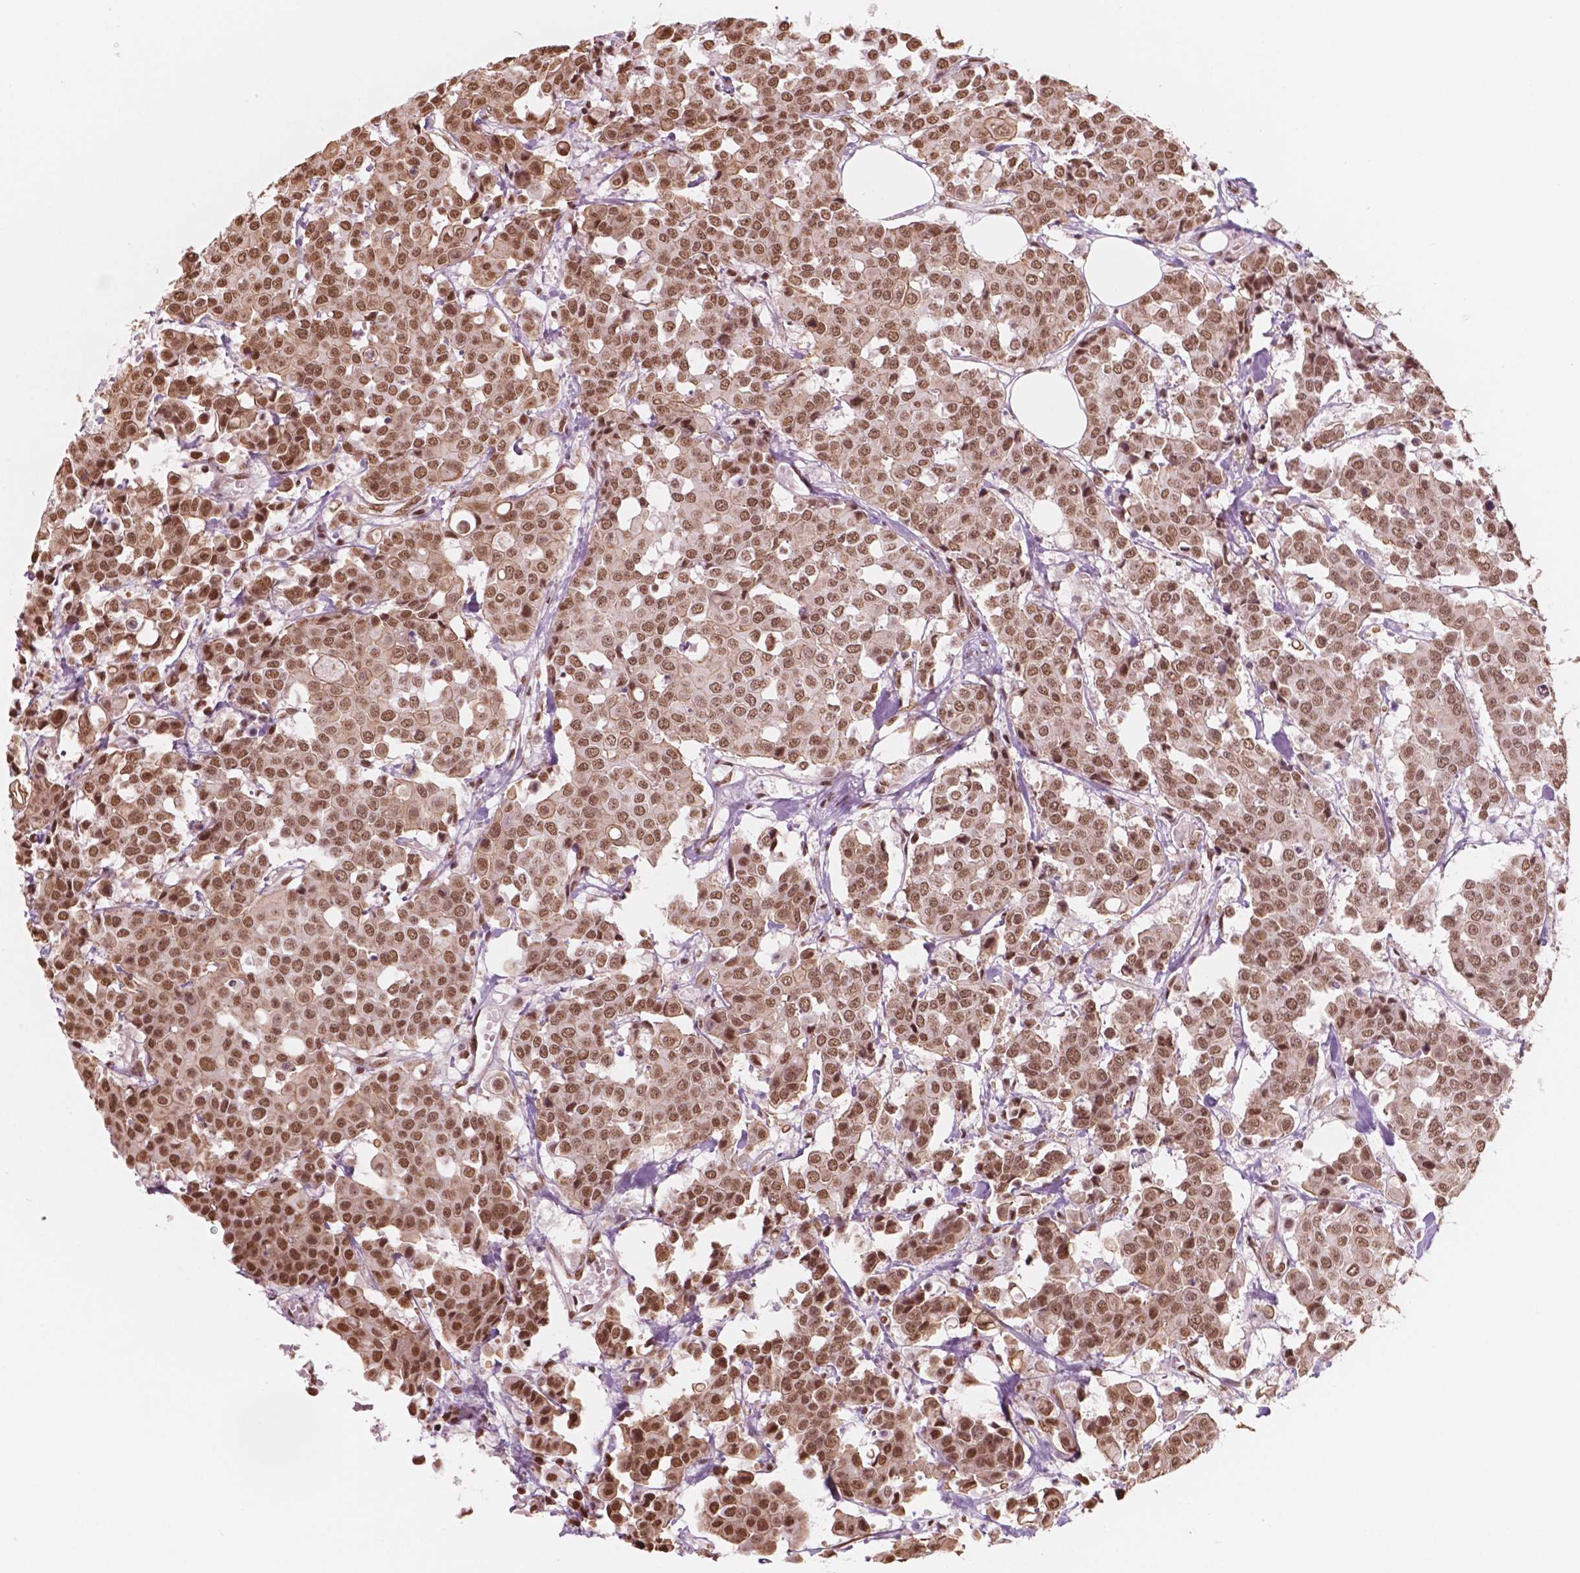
{"staining": {"intensity": "moderate", "quantity": ">75%", "location": "nuclear"}, "tissue": "carcinoid", "cell_type": "Tumor cells", "image_type": "cancer", "snomed": [{"axis": "morphology", "description": "Carcinoid, malignant, NOS"}, {"axis": "topography", "description": "Colon"}], "caption": "A brown stain shows moderate nuclear expression of a protein in malignant carcinoid tumor cells.", "gene": "GTF3C5", "patient": {"sex": "male", "age": 81}}